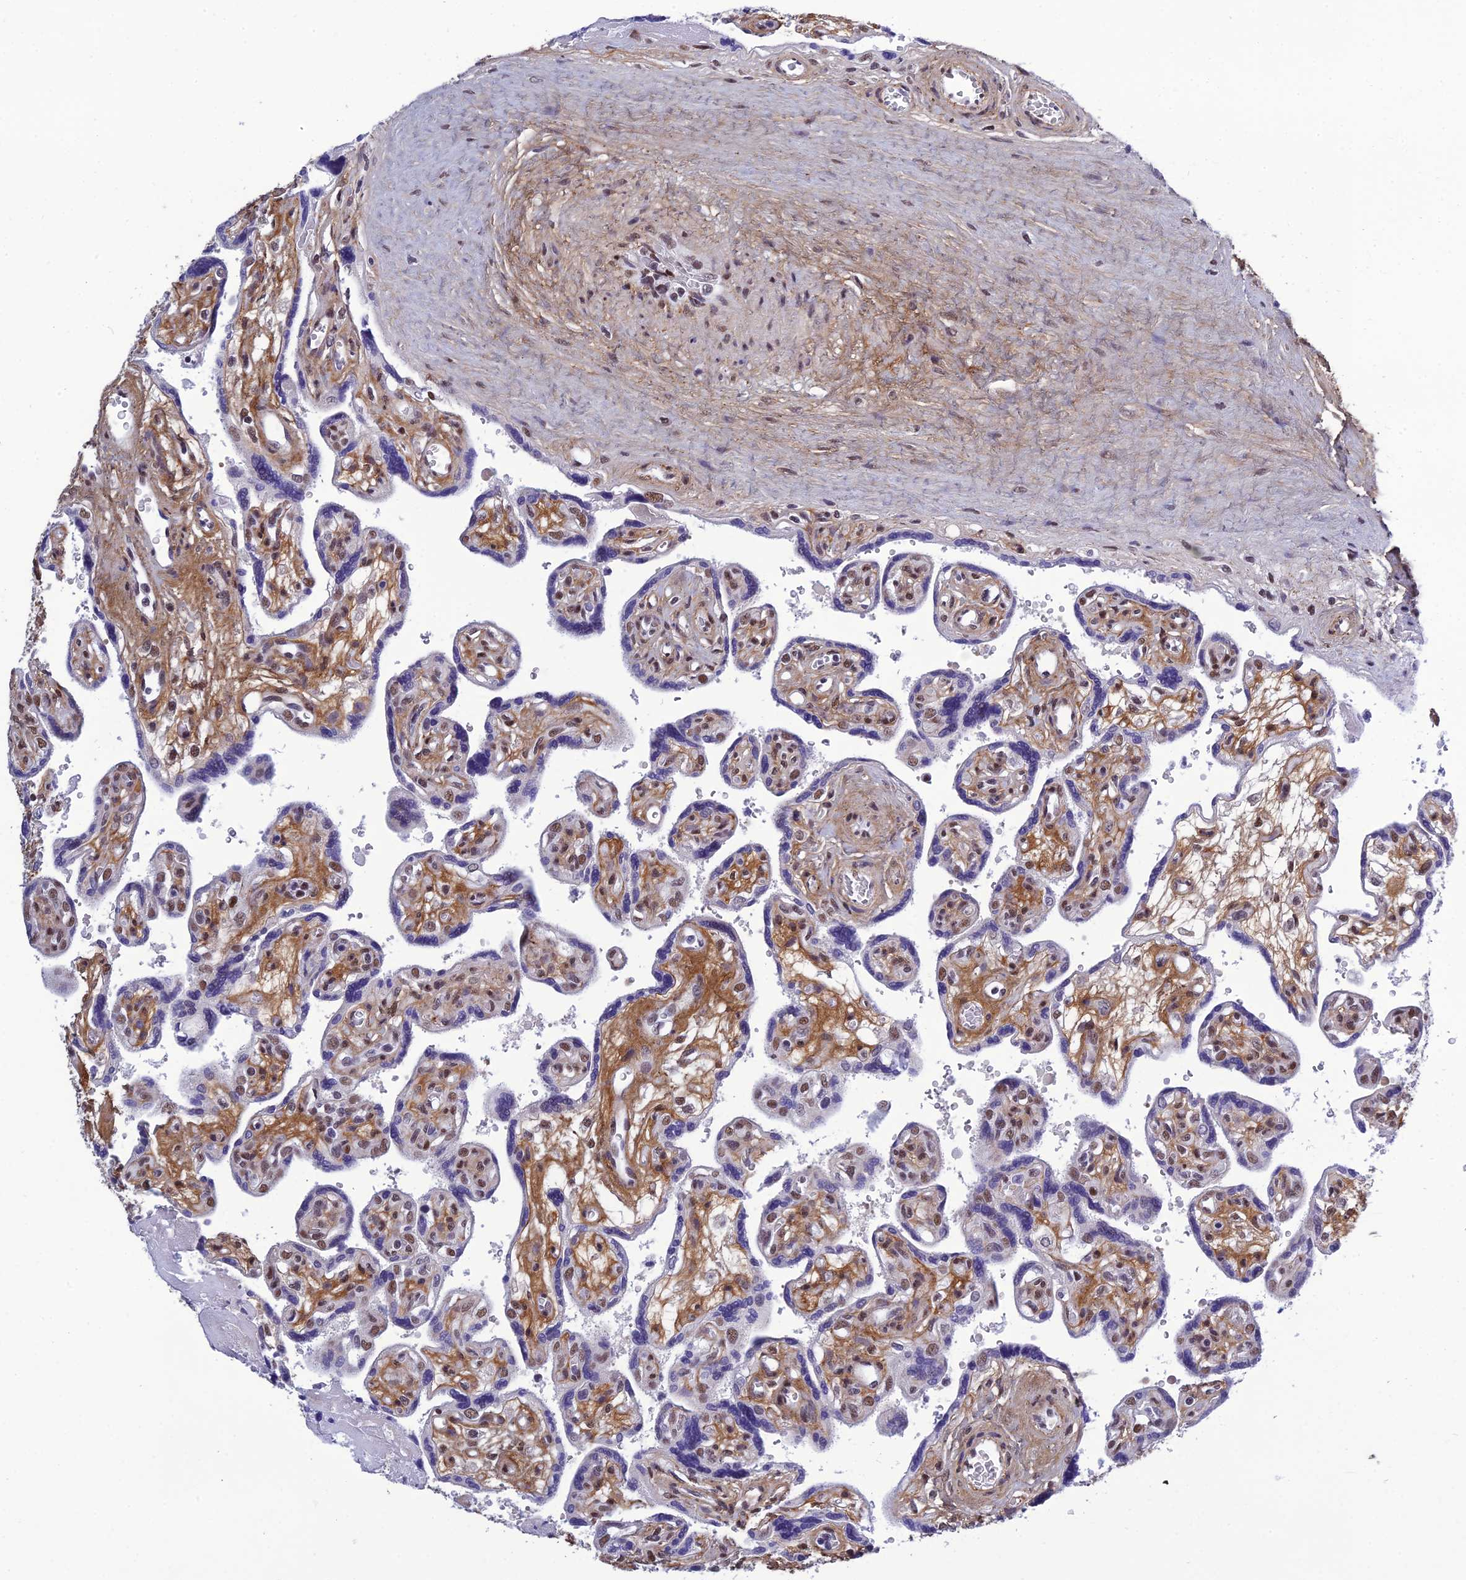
{"staining": {"intensity": "moderate", "quantity": "25%-75%", "location": "nuclear"}, "tissue": "placenta", "cell_type": "Trophoblastic cells", "image_type": "normal", "snomed": [{"axis": "morphology", "description": "Normal tissue, NOS"}, {"axis": "topography", "description": "Placenta"}], "caption": "IHC of normal human placenta reveals medium levels of moderate nuclear expression in approximately 25%-75% of trophoblastic cells.", "gene": "RSRC1", "patient": {"sex": "female", "age": 39}}